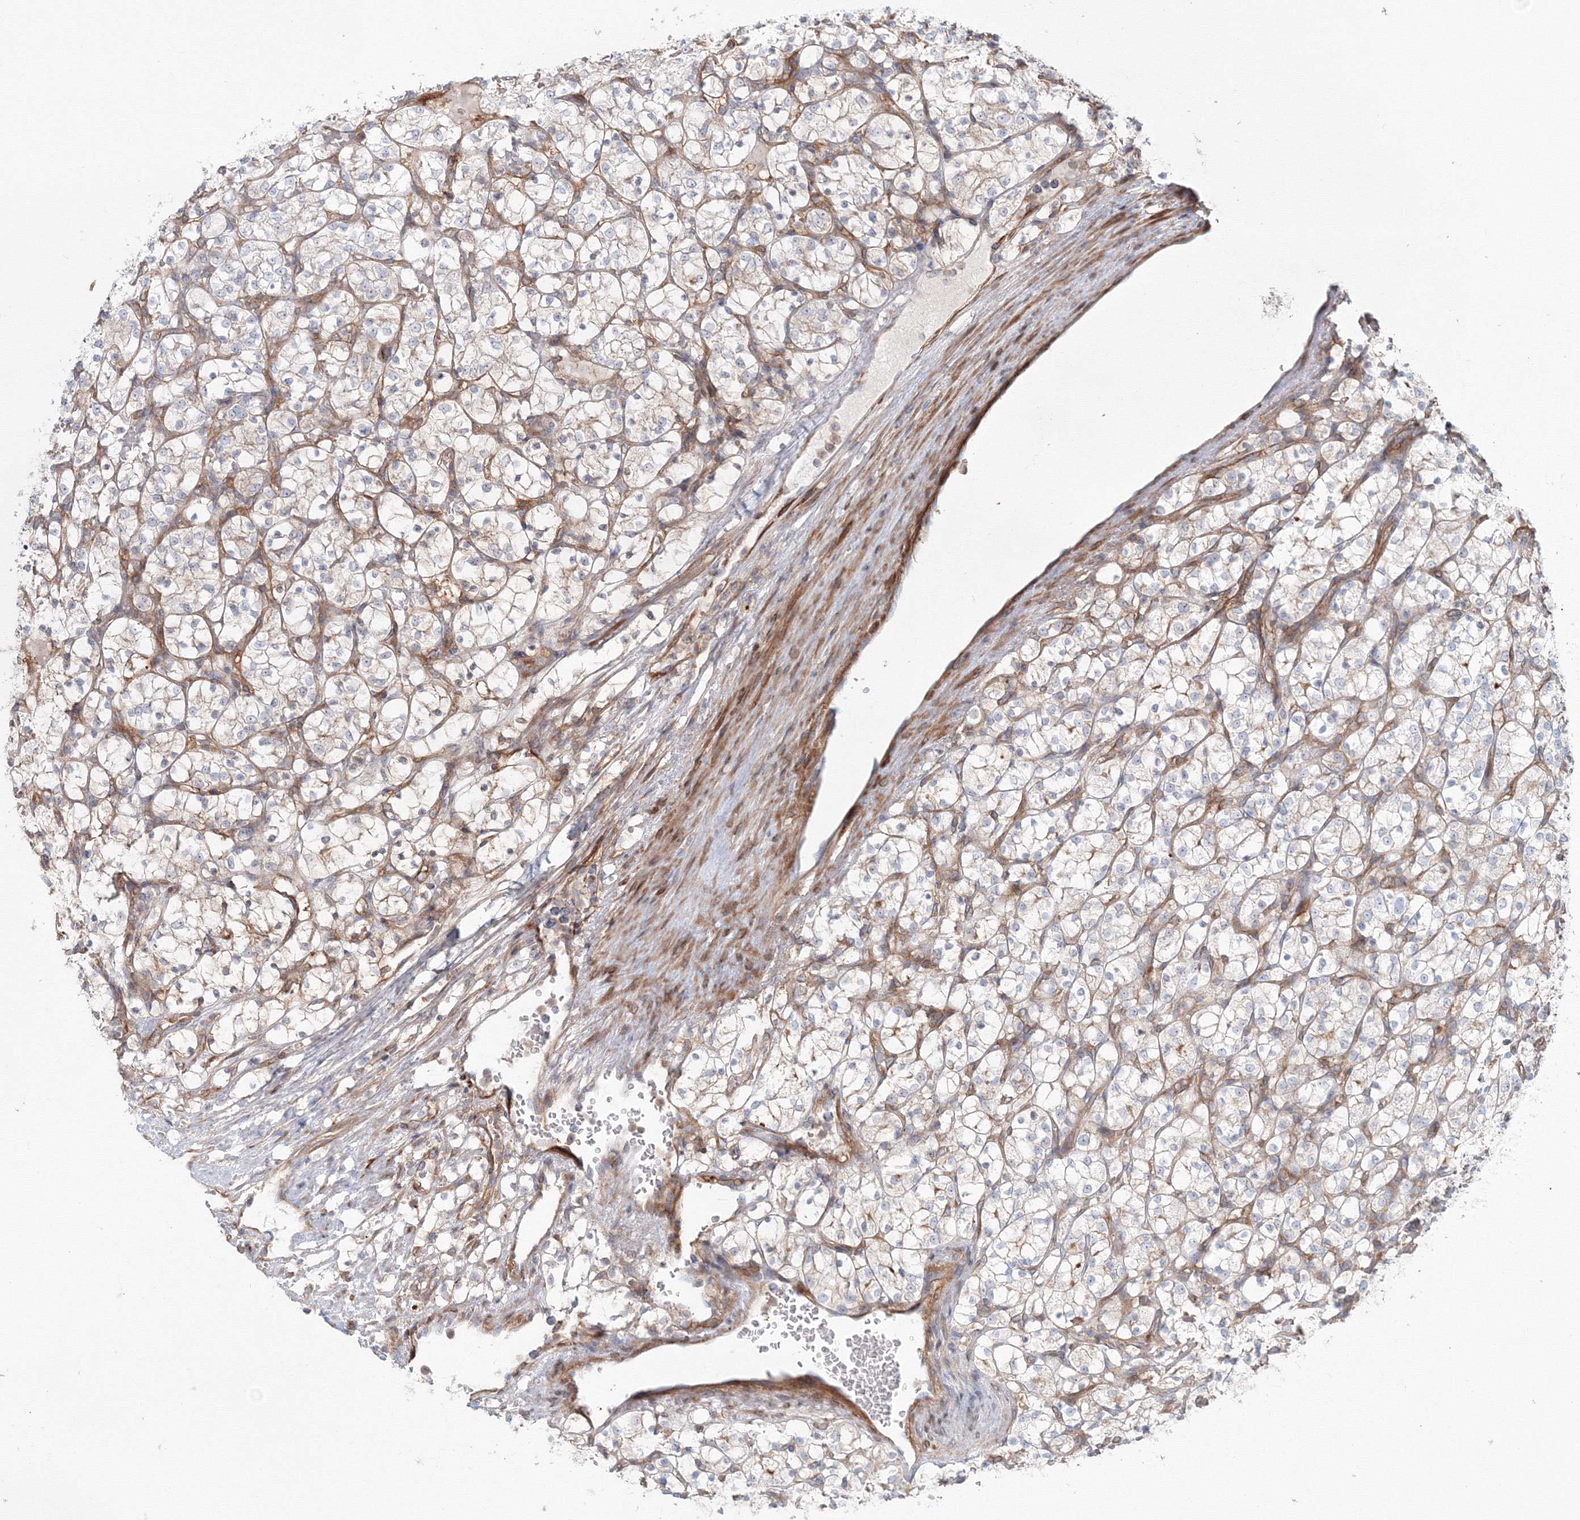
{"staining": {"intensity": "negative", "quantity": "none", "location": "none"}, "tissue": "renal cancer", "cell_type": "Tumor cells", "image_type": "cancer", "snomed": [{"axis": "morphology", "description": "Adenocarcinoma, NOS"}, {"axis": "topography", "description": "Kidney"}], "caption": "Renal cancer (adenocarcinoma) stained for a protein using IHC shows no positivity tumor cells.", "gene": "SH3PXD2A", "patient": {"sex": "female", "age": 69}}